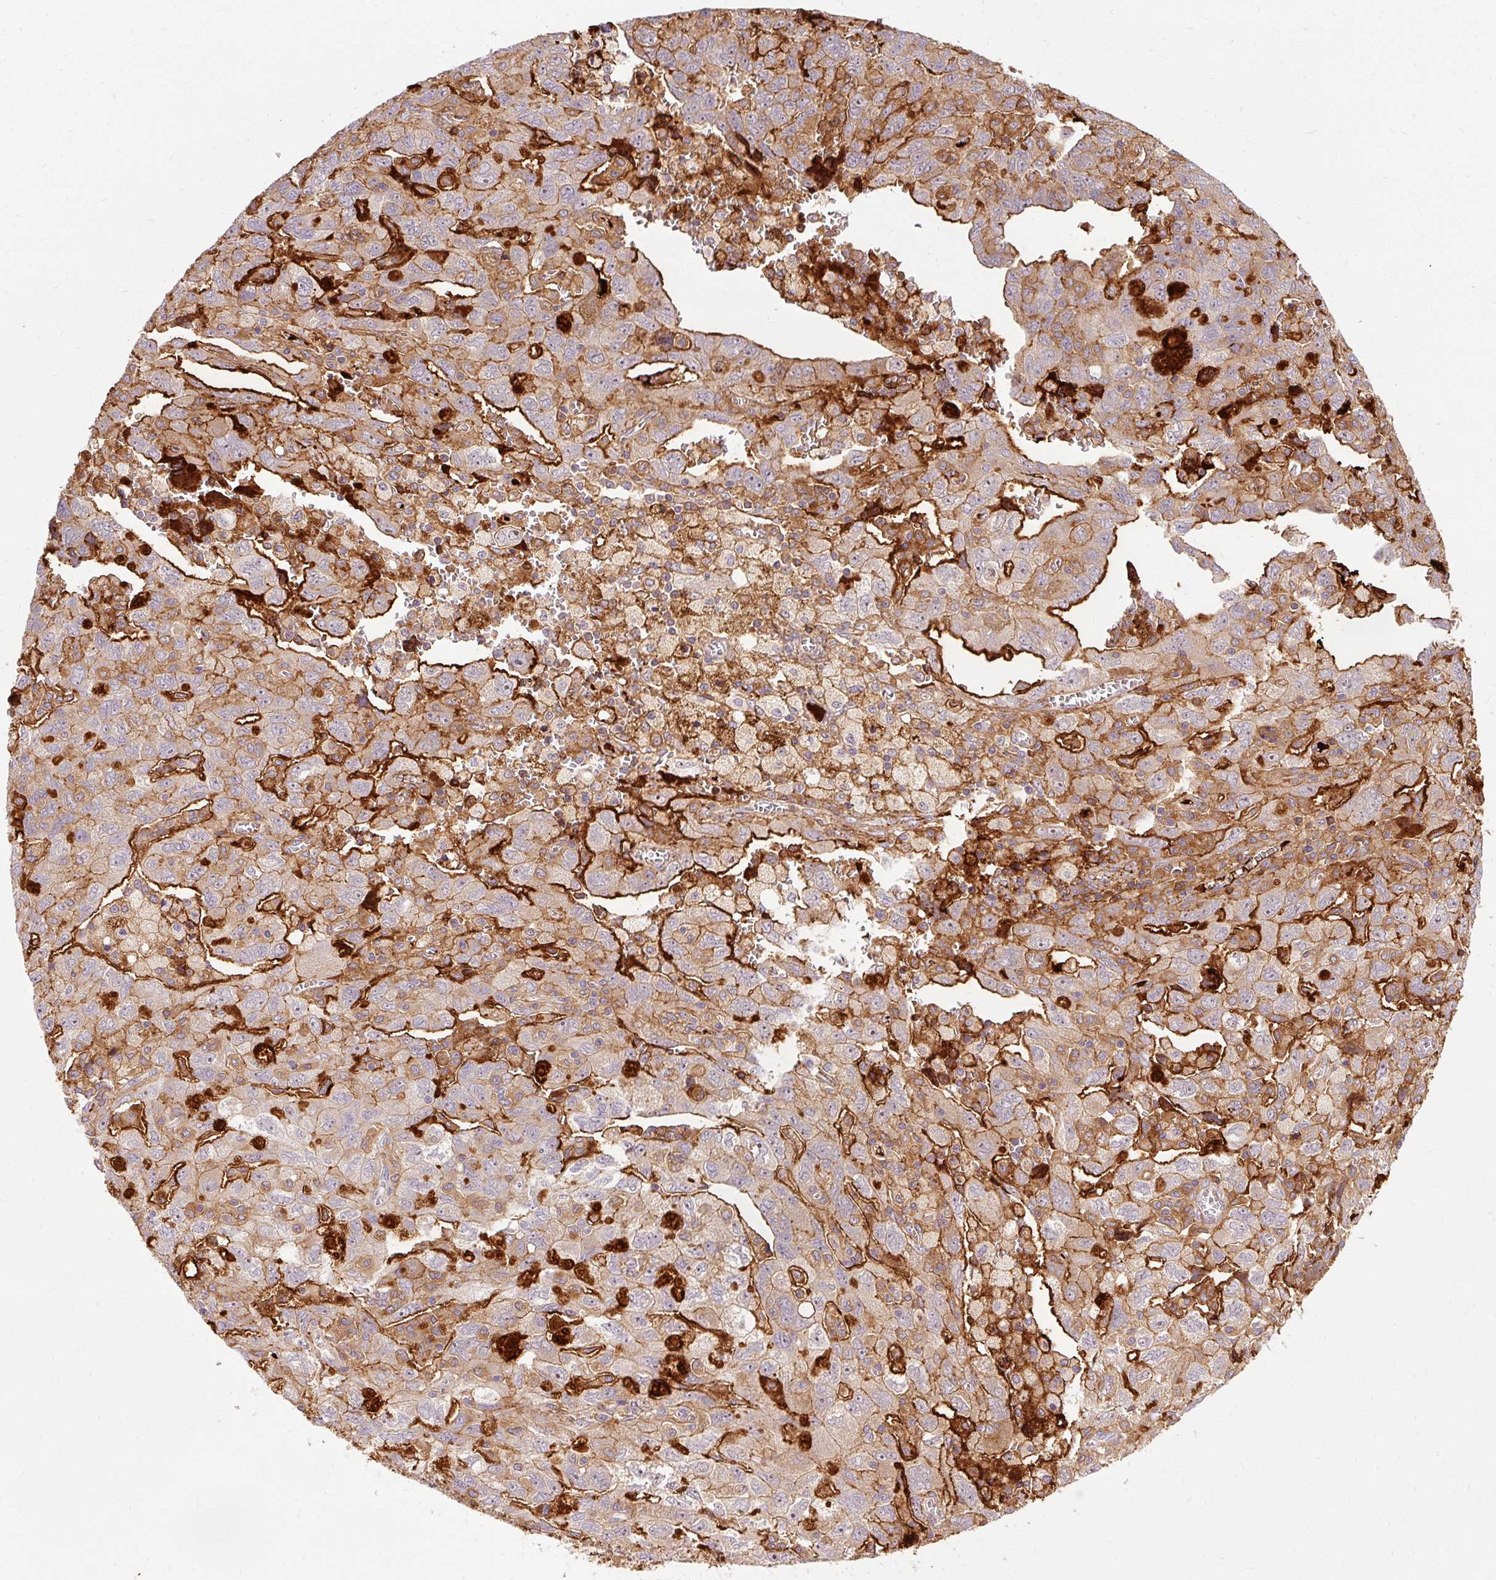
{"staining": {"intensity": "strong", "quantity": "25%-75%", "location": "cytoplasmic/membranous"}, "tissue": "ovarian cancer", "cell_type": "Tumor cells", "image_type": "cancer", "snomed": [{"axis": "morphology", "description": "Carcinoma, NOS"}, {"axis": "morphology", "description": "Cystadenocarcinoma, serous, NOS"}, {"axis": "topography", "description": "Ovary"}], "caption": "Strong cytoplasmic/membranous expression is seen in approximately 25%-75% of tumor cells in ovarian cancer (carcinoma).", "gene": "CEBPZ", "patient": {"sex": "female", "age": 69}}